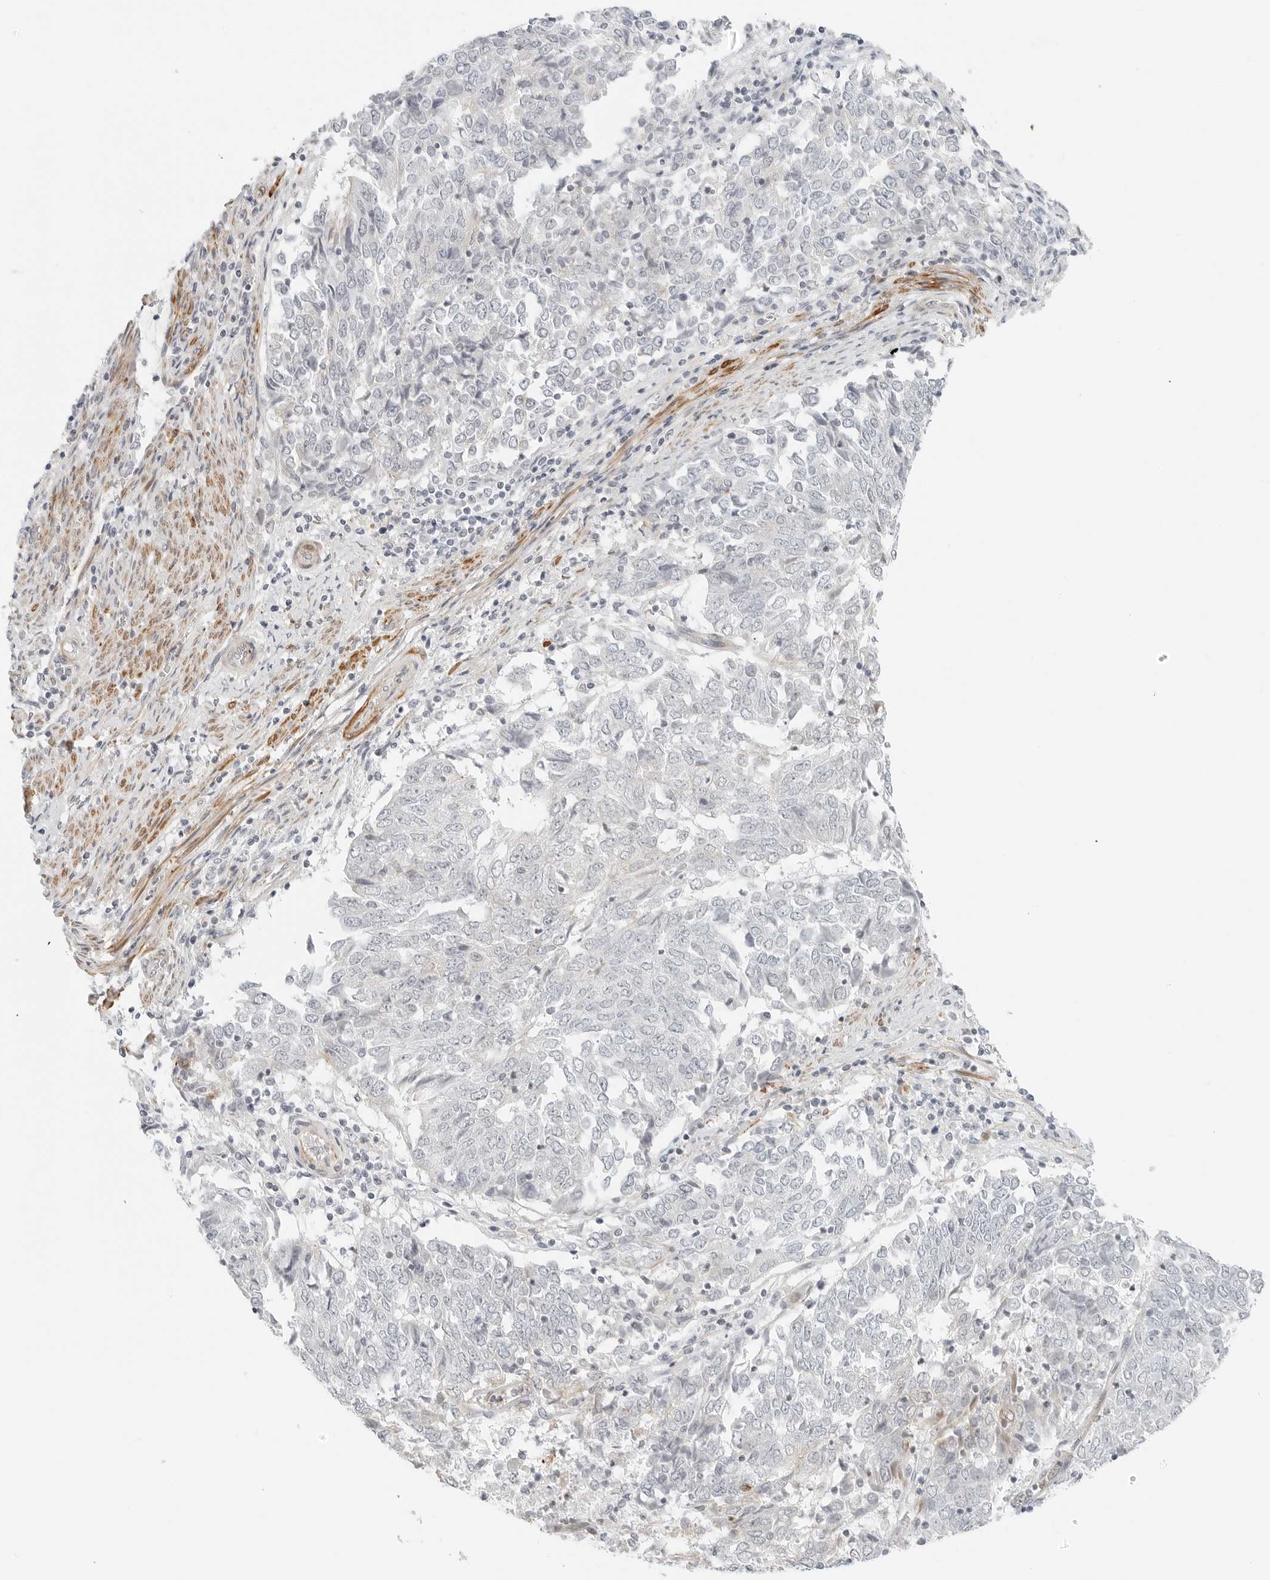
{"staining": {"intensity": "weak", "quantity": "<25%", "location": "cytoplasmic/membranous"}, "tissue": "endometrial cancer", "cell_type": "Tumor cells", "image_type": "cancer", "snomed": [{"axis": "morphology", "description": "Adenocarcinoma, NOS"}, {"axis": "topography", "description": "Endometrium"}], "caption": "Immunohistochemistry (IHC) of endometrial adenocarcinoma exhibits no staining in tumor cells.", "gene": "IQCC", "patient": {"sex": "female", "age": 80}}